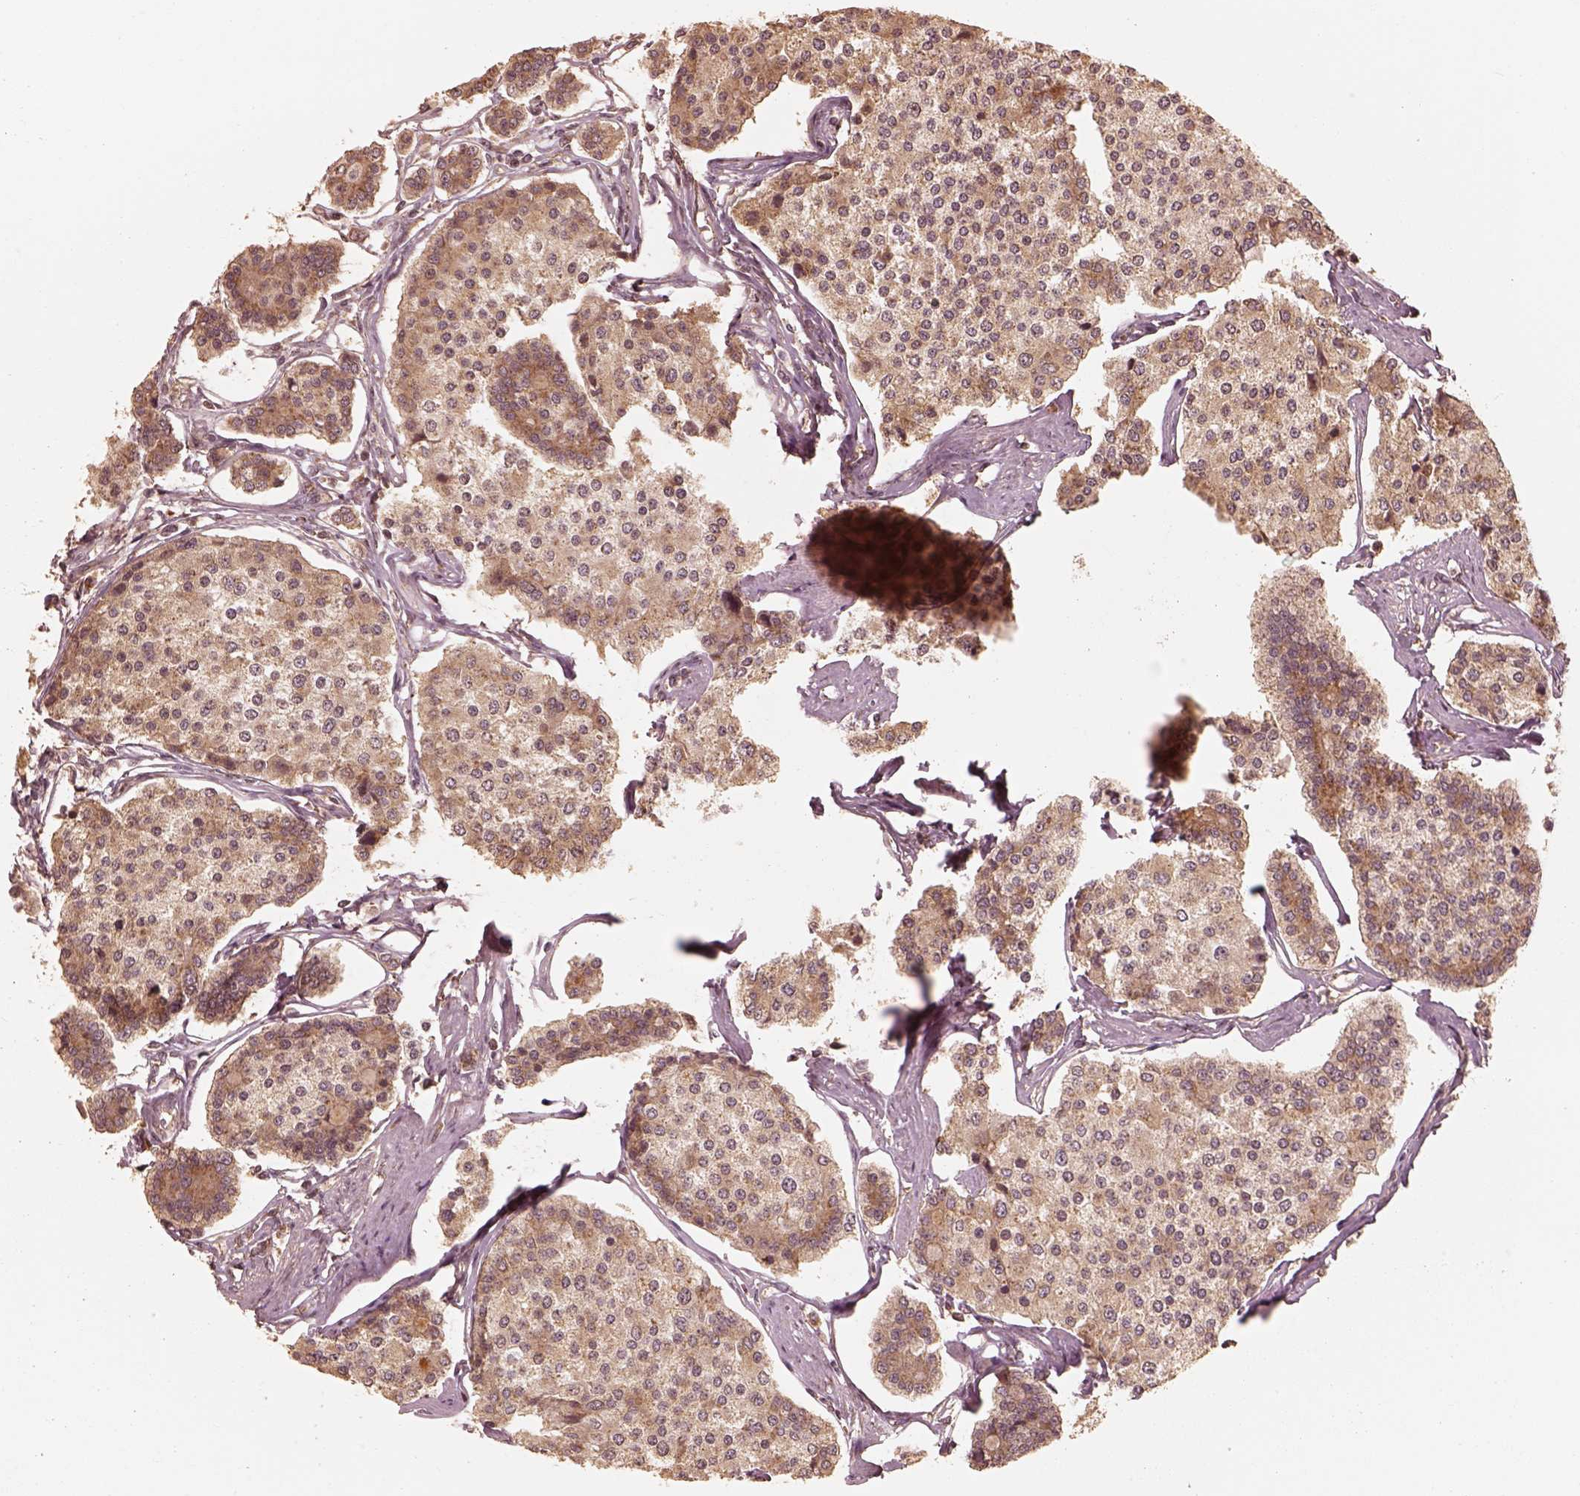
{"staining": {"intensity": "moderate", "quantity": "<25%", "location": "cytoplasmic/membranous"}, "tissue": "carcinoid", "cell_type": "Tumor cells", "image_type": "cancer", "snomed": [{"axis": "morphology", "description": "Carcinoid, malignant, NOS"}, {"axis": "topography", "description": "Small intestine"}], "caption": "There is low levels of moderate cytoplasmic/membranous staining in tumor cells of carcinoid (malignant), as demonstrated by immunohistochemical staining (brown color).", "gene": "DNAJC25", "patient": {"sex": "female", "age": 65}}